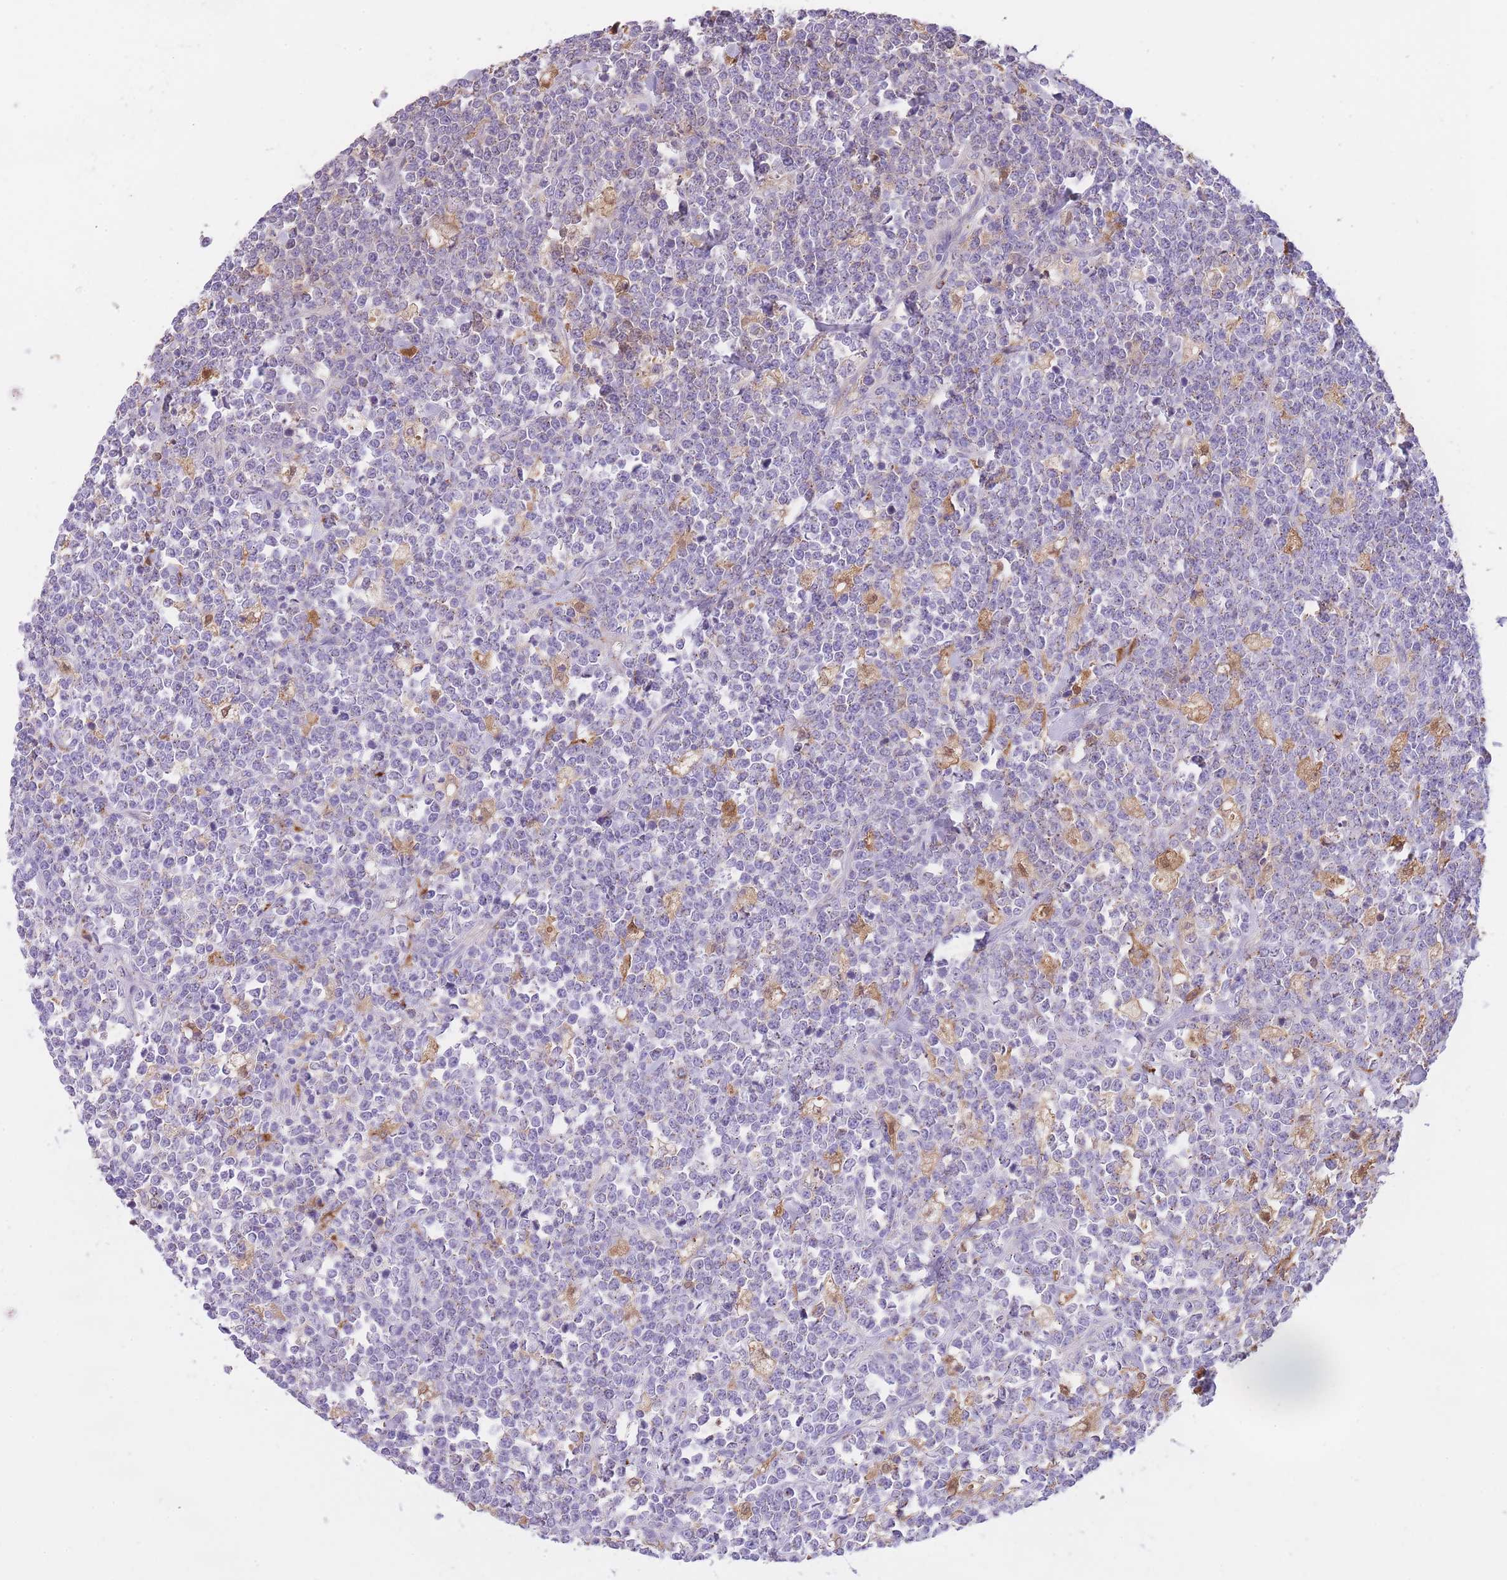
{"staining": {"intensity": "negative", "quantity": "none", "location": "none"}, "tissue": "lymphoma", "cell_type": "Tumor cells", "image_type": "cancer", "snomed": [{"axis": "morphology", "description": "Malignant lymphoma, non-Hodgkin's type, High grade"}, {"axis": "topography", "description": "Small intestine"}], "caption": "Immunohistochemistry (IHC) of human high-grade malignant lymphoma, non-Hodgkin's type reveals no staining in tumor cells.", "gene": "GNAT1", "patient": {"sex": "male", "age": 8}}